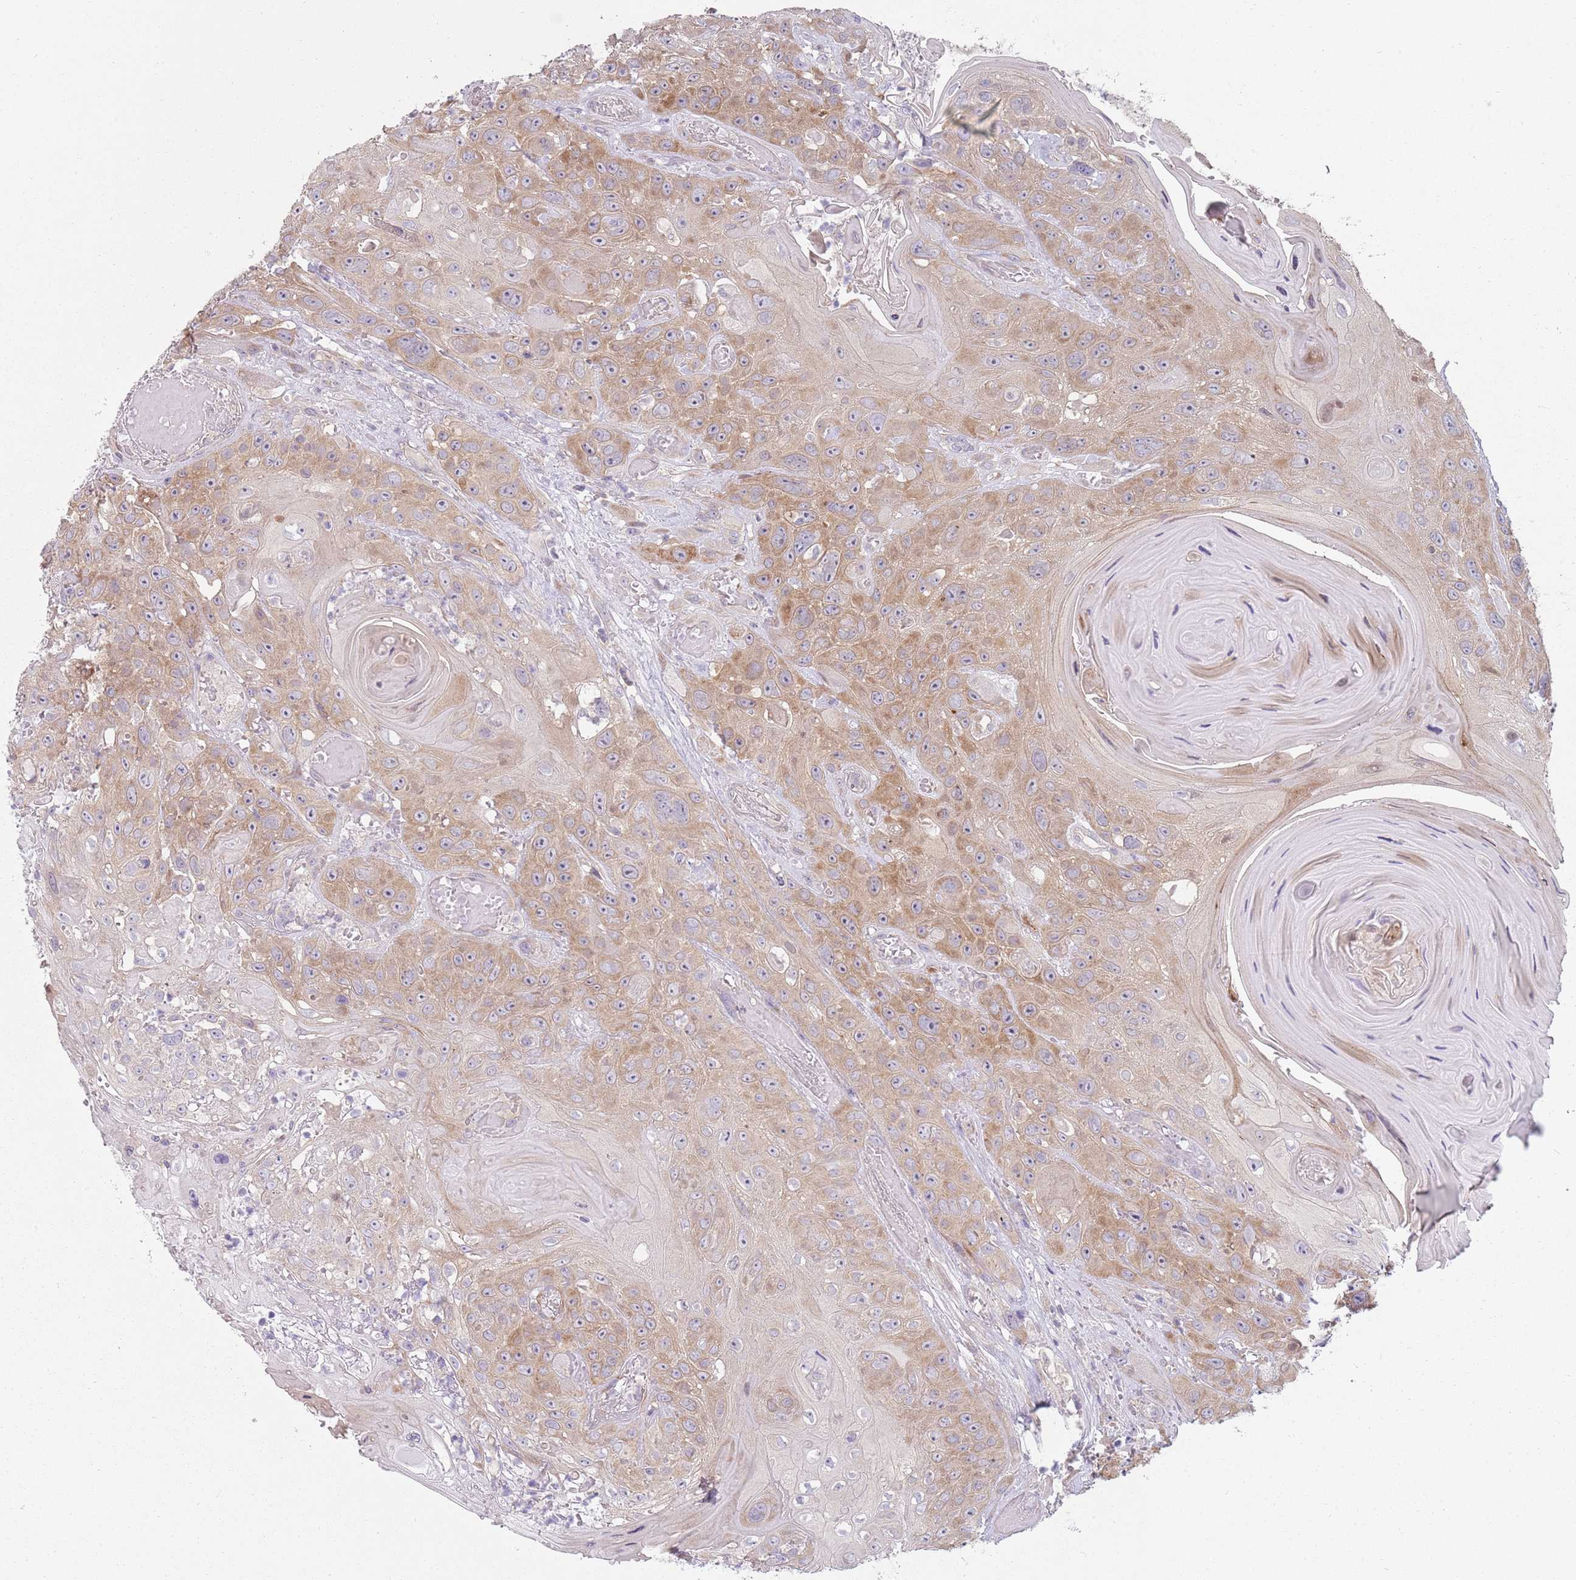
{"staining": {"intensity": "moderate", "quantity": ">75%", "location": "cytoplasmic/membranous"}, "tissue": "head and neck cancer", "cell_type": "Tumor cells", "image_type": "cancer", "snomed": [{"axis": "morphology", "description": "Squamous cell carcinoma, NOS"}, {"axis": "topography", "description": "Head-Neck"}], "caption": "DAB immunohistochemical staining of human head and neck squamous cell carcinoma displays moderate cytoplasmic/membranous protein positivity in approximately >75% of tumor cells. The staining is performed using DAB brown chromogen to label protein expression. The nuclei are counter-stained blue using hematoxylin.", "gene": "SLC26A6", "patient": {"sex": "female", "age": 59}}